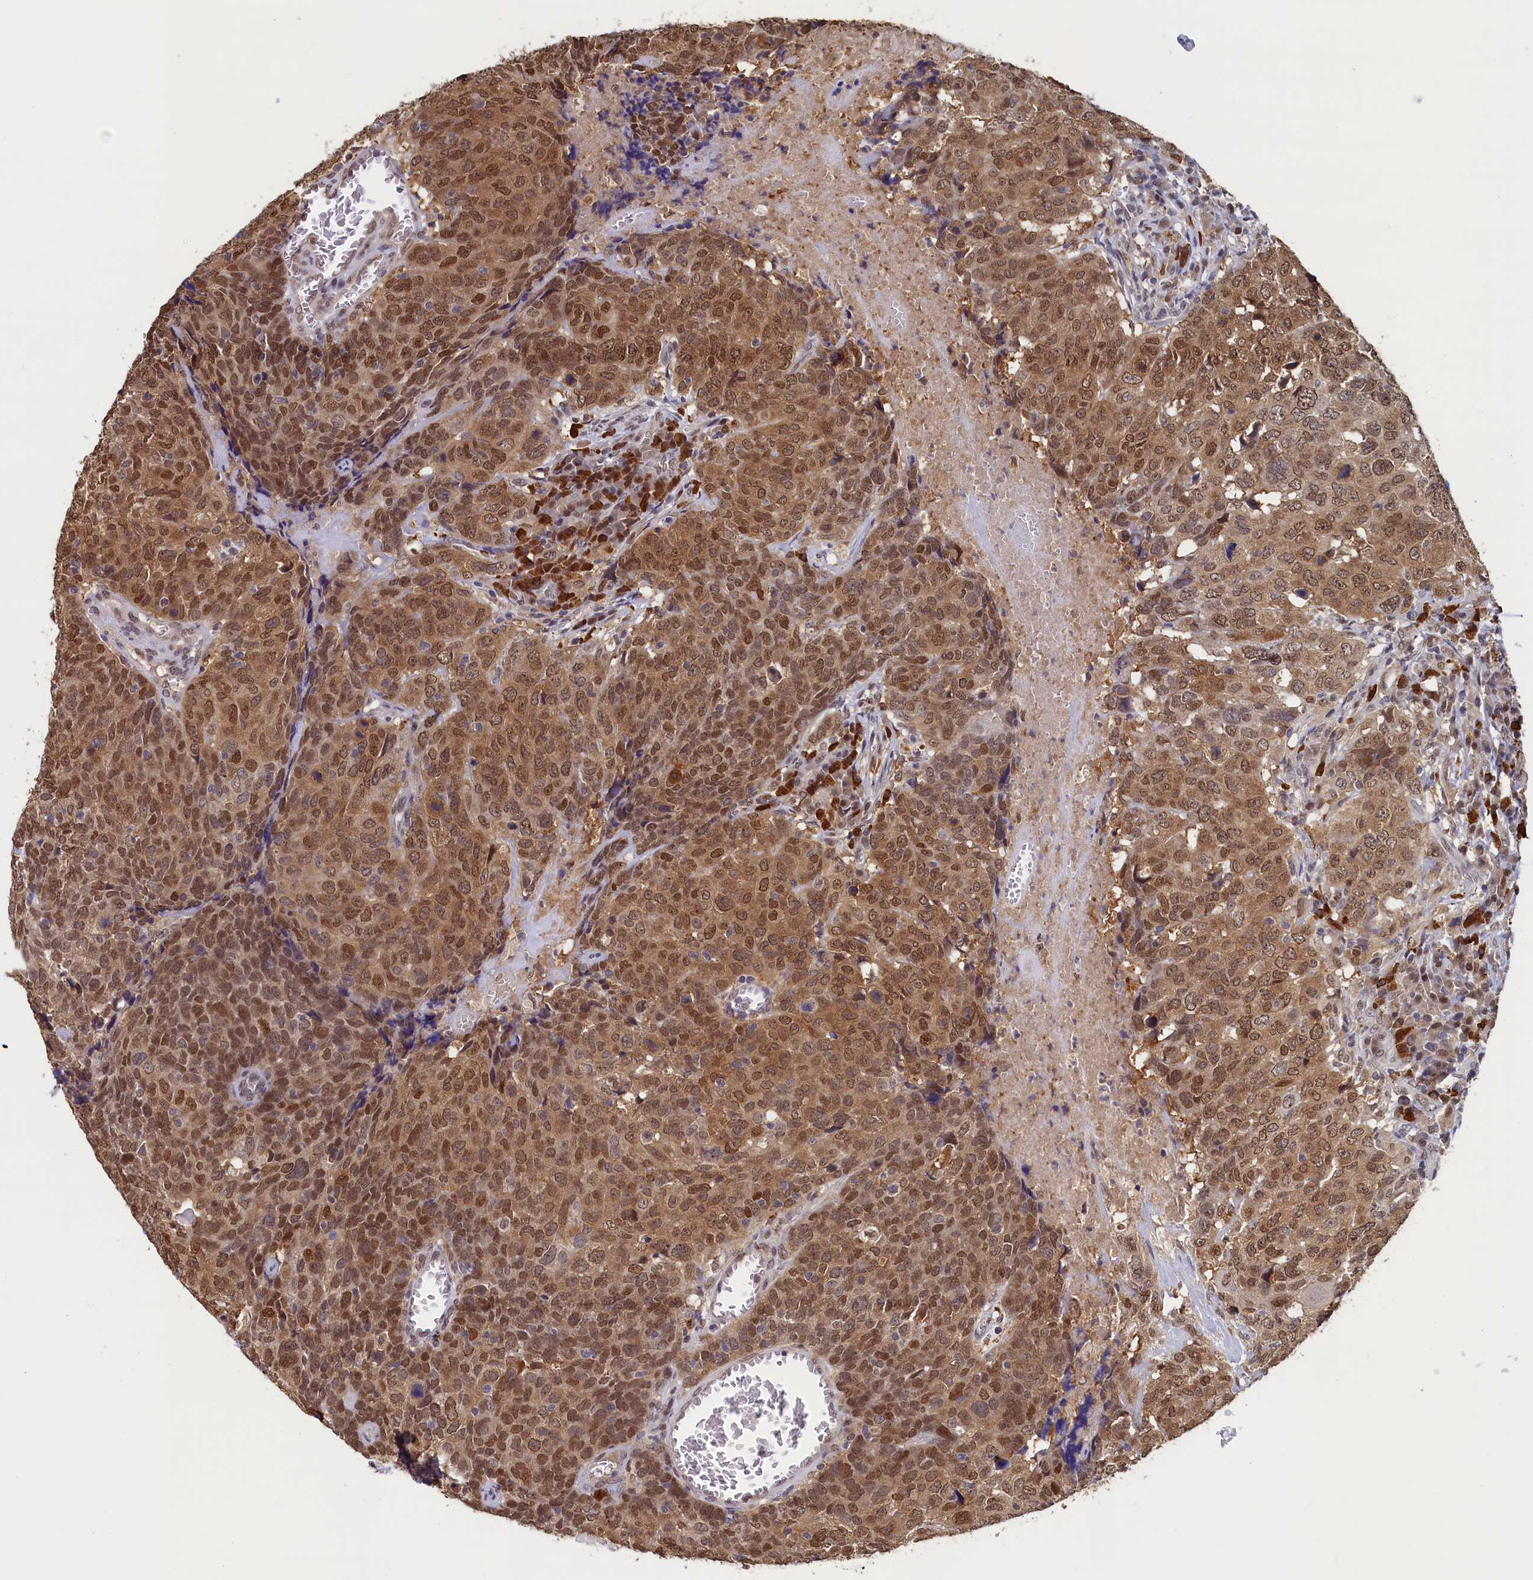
{"staining": {"intensity": "moderate", "quantity": ">75%", "location": "cytoplasmic/membranous,nuclear"}, "tissue": "head and neck cancer", "cell_type": "Tumor cells", "image_type": "cancer", "snomed": [{"axis": "morphology", "description": "Squamous cell carcinoma, NOS"}, {"axis": "topography", "description": "Head-Neck"}], "caption": "Human squamous cell carcinoma (head and neck) stained for a protein (brown) exhibits moderate cytoplasmic/membranous and nuclear positive expression in approximately >75% of tumor cells.", "gene": "AHCY", "patient": {"sex": "male", "age": 66}}